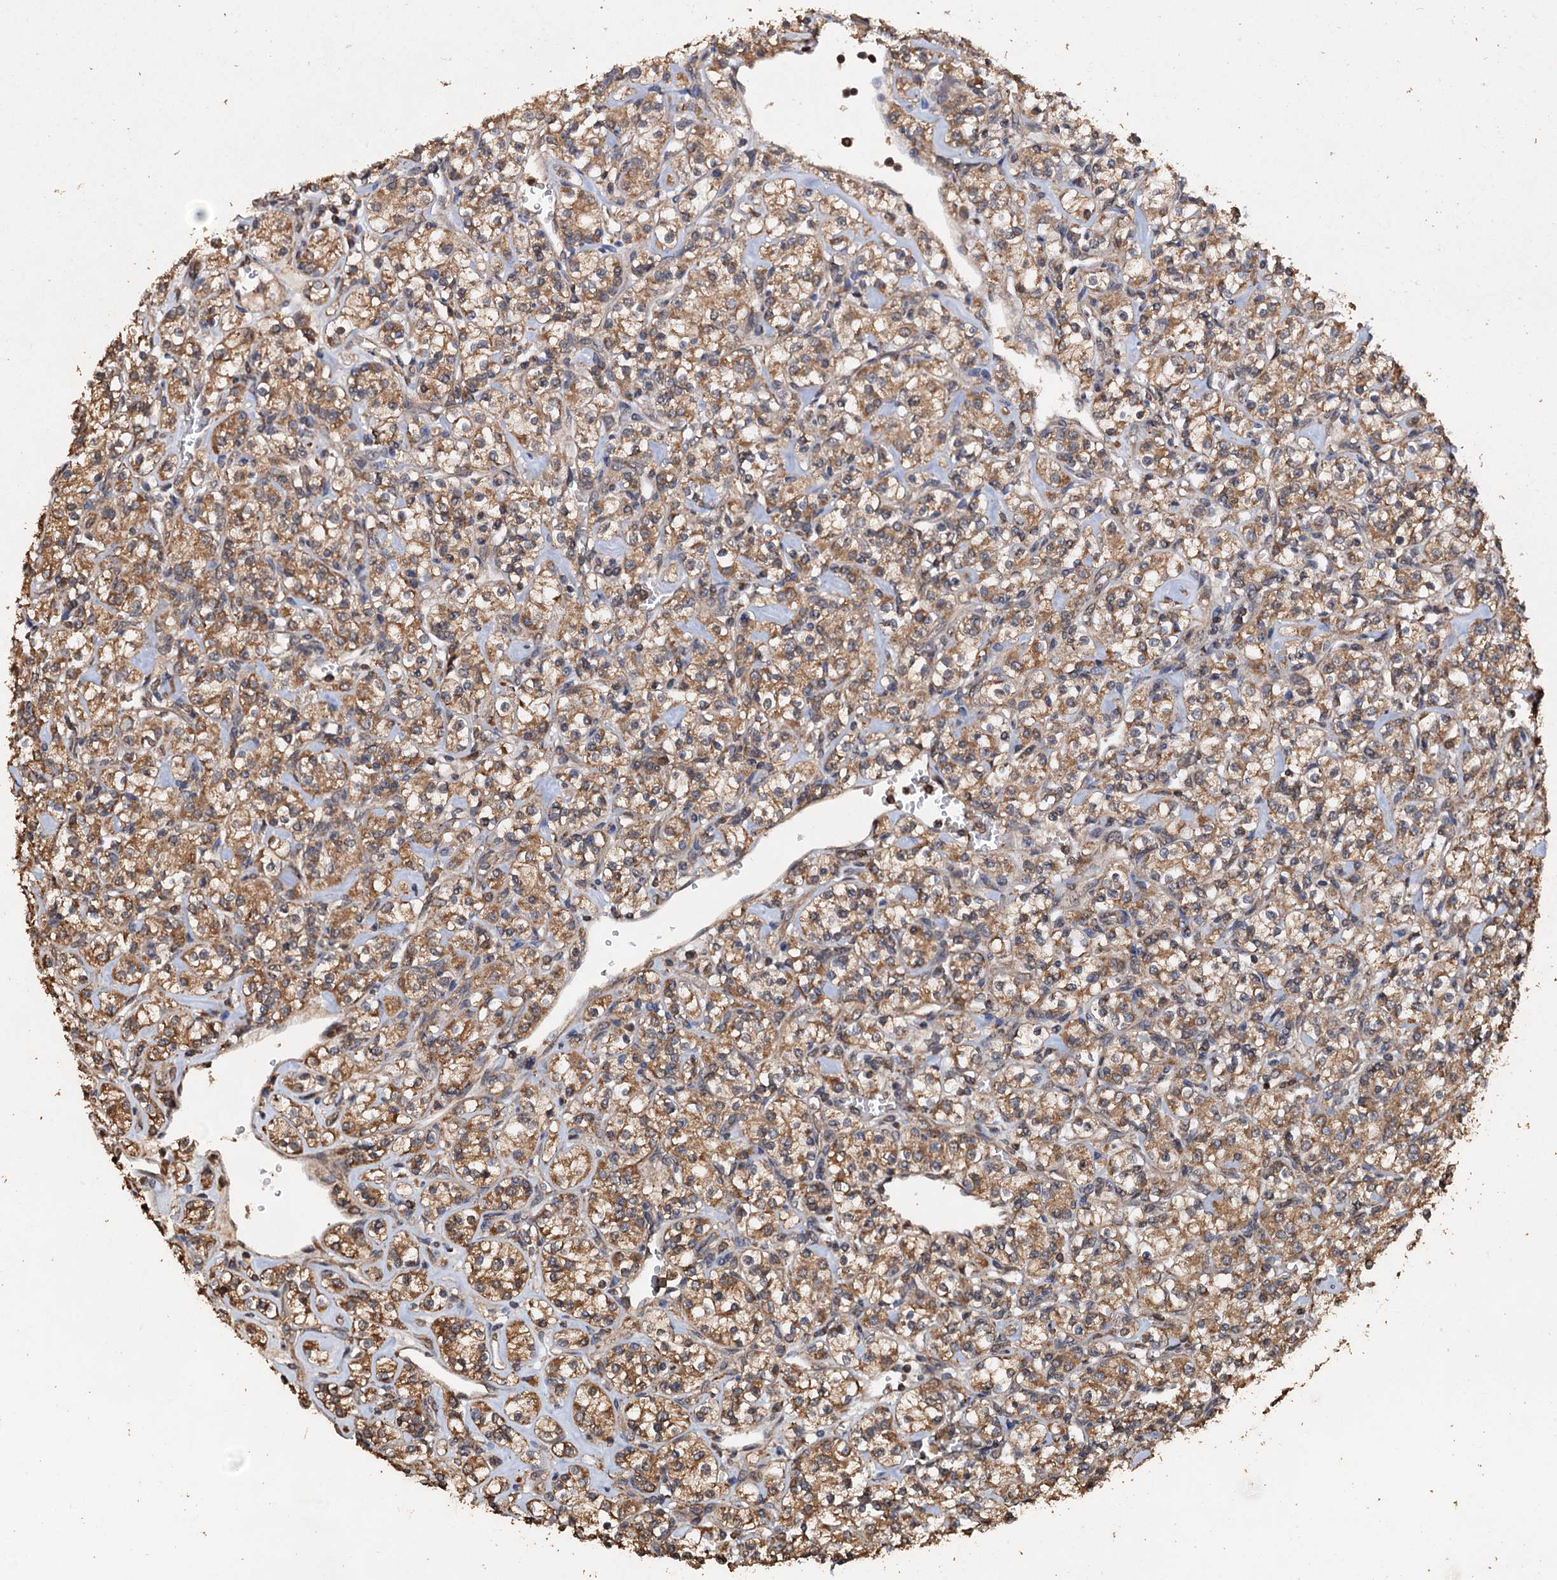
{"staining": {"intensity": "moderate", "quantity": ">75%", "location": "cytoplasmic/membranous"}, "tissue": "renal cancer", "cell_type": "Tumor cells", "image_type": "cancer", "snomed": [{"axis": "morphology", "description": "Adenocarcinoma, NOS"}, {"axis": "topography", "description": "Kidney"}], "caption": "This micrograph reveals renal cancer (adenocarcinoma) stained with immunohistochemistry to label a protein in brown. The cytoplasmic/membranous of tumor cells show moderate positivity for the protein. Nuclei are counter-stained blue.", "gene": "PSMD9", "patient": {"sex": "male", "age": 77}}